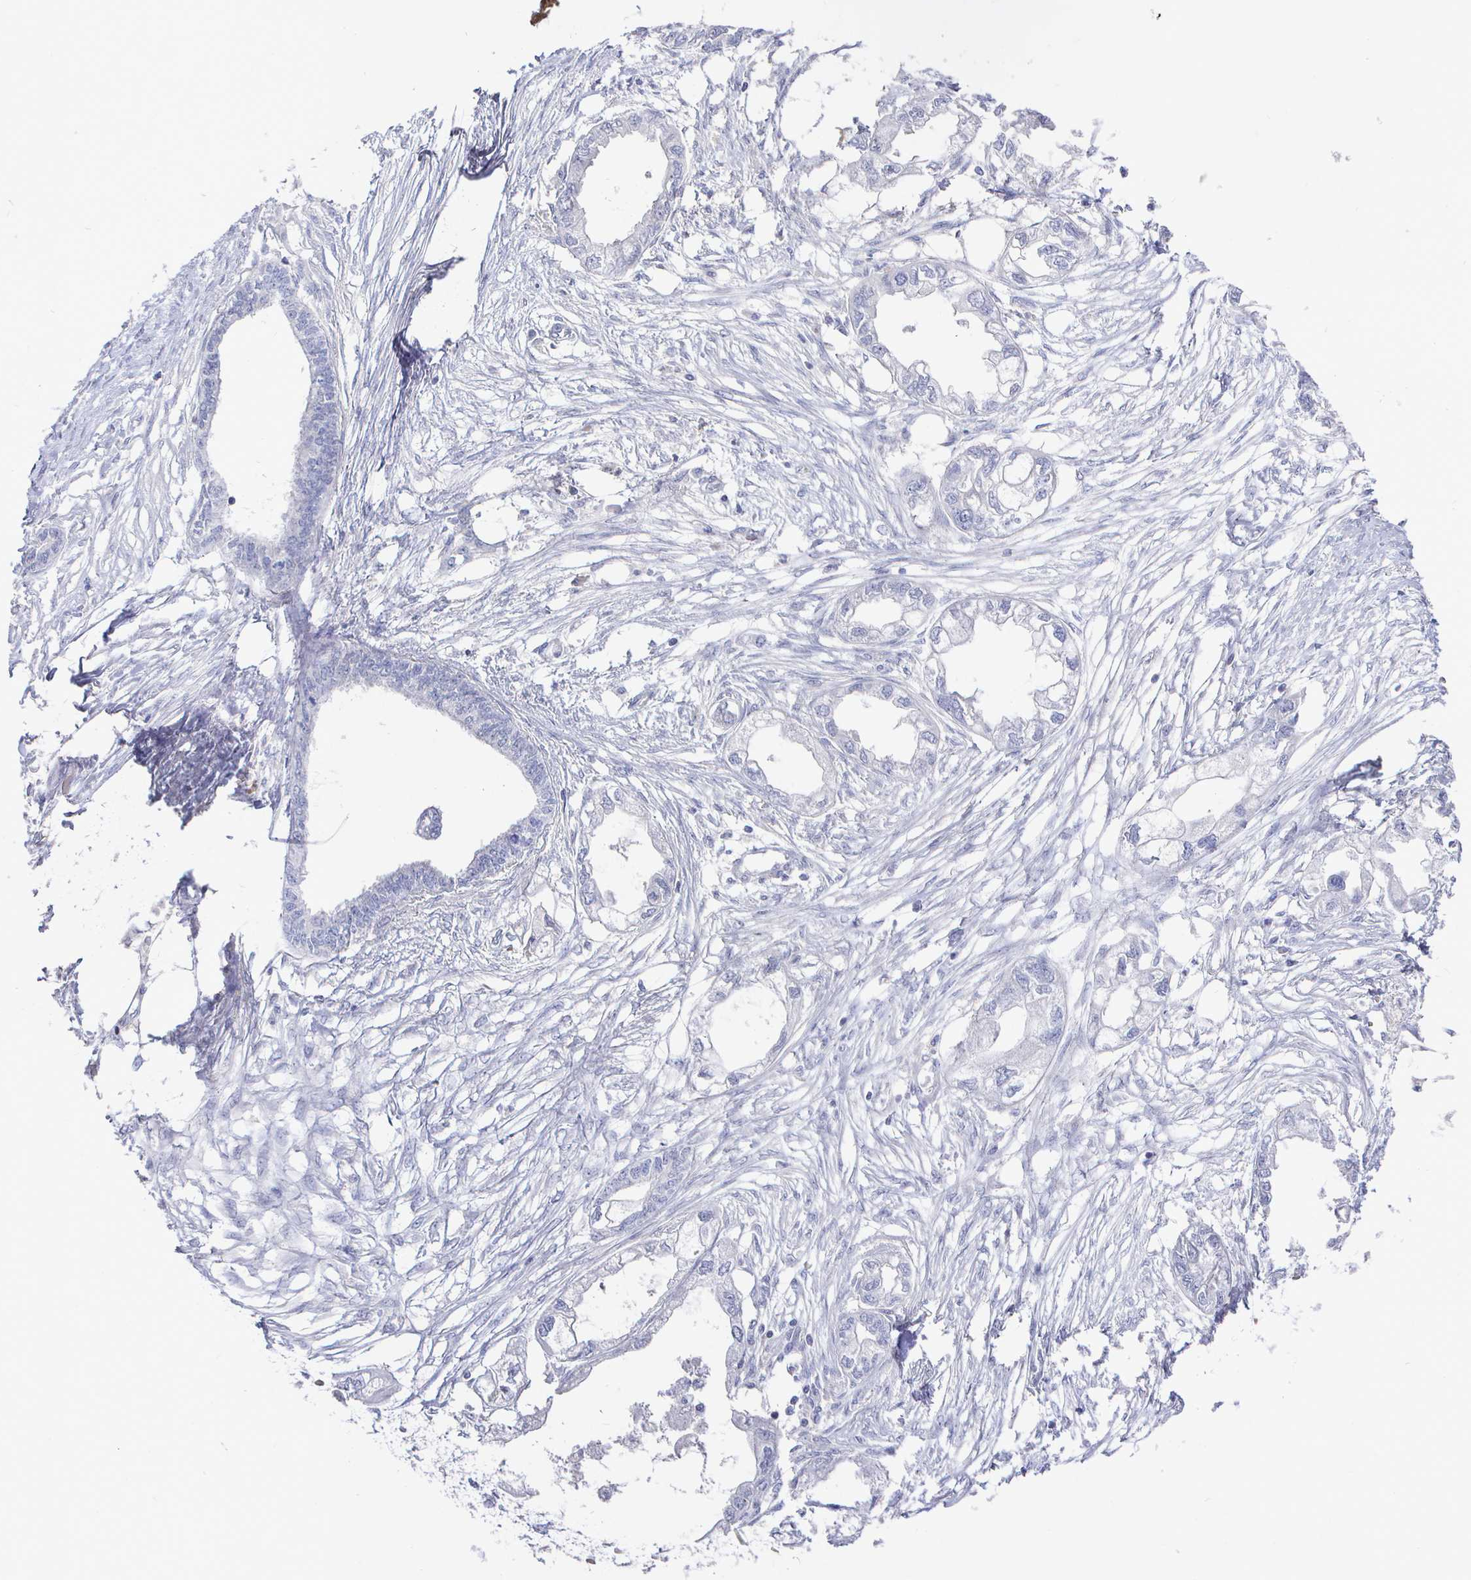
{"staining": {"intensity": "negative", "quantity": "none", "location": "none"}, "tissue": "endometrial cancer", "cell_type": "Tumor cells", "image_type": "cancer", "snomed": [{"axis": "morphology", "description": "Adenocarcinoma, NOS"}, {"axis": "morphology", "description": "Adenocarcinoma, metastatic, NOS"}, {"axis": "topography", "description": "Adipose tissue"}, {"axis": "topography", "description": "Endometrium"}], "caption": "IHC image of neoplastic tissue: human endometrial cancer stained with DAB (3,3'-diaminobenzidine) shows no significant protein expression in tumor cells. (Stains: DAB immunohistochemistry with hematoxylin counter stain, Microscopy: brightfield microscopy at high magnification).", "gene": "LRRC23", "patient": {"sex": "female", "age": 67}}